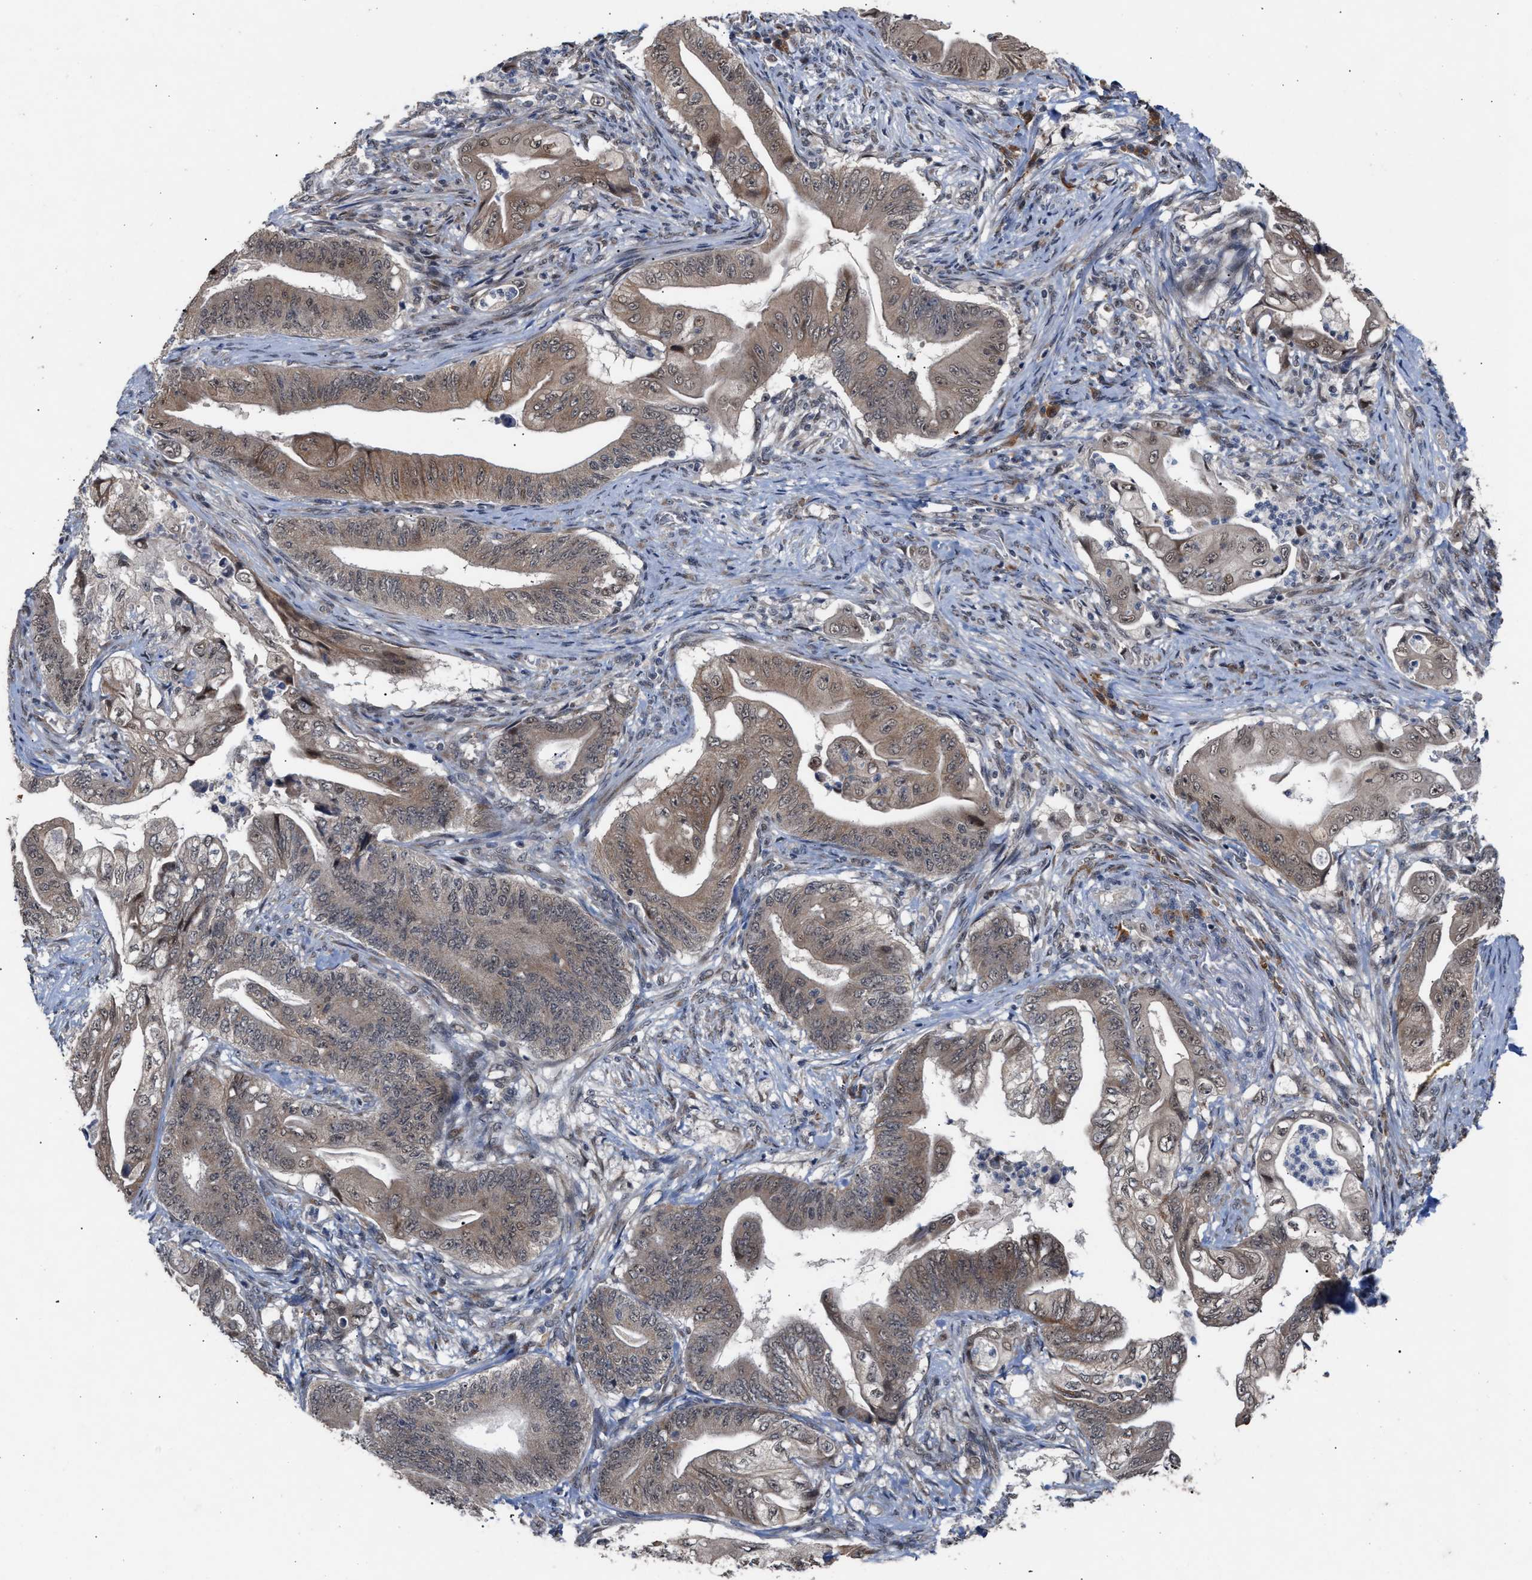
{"staining": {"intensity": "moderate", "quantity": ">75%", "location": "cytoplasmic/membranous"}, "tissue": "stomach cancer", "cell_type": "Tumor cells", "image_type": "cancer", "snomed": [{"axis": "morphology", "description": "Adenocarcinoma, NOS"}, {"axis": "topography", "description": "Stomach"}], "caption": "Stomach adenocarcinoma stained with a brown dye displays moderate cytoplasmic/membranous positive positivity in approximately >75% of tumor cells.", "gene": "MKNK2", "patient": {"sex": "female", "age": 73}}